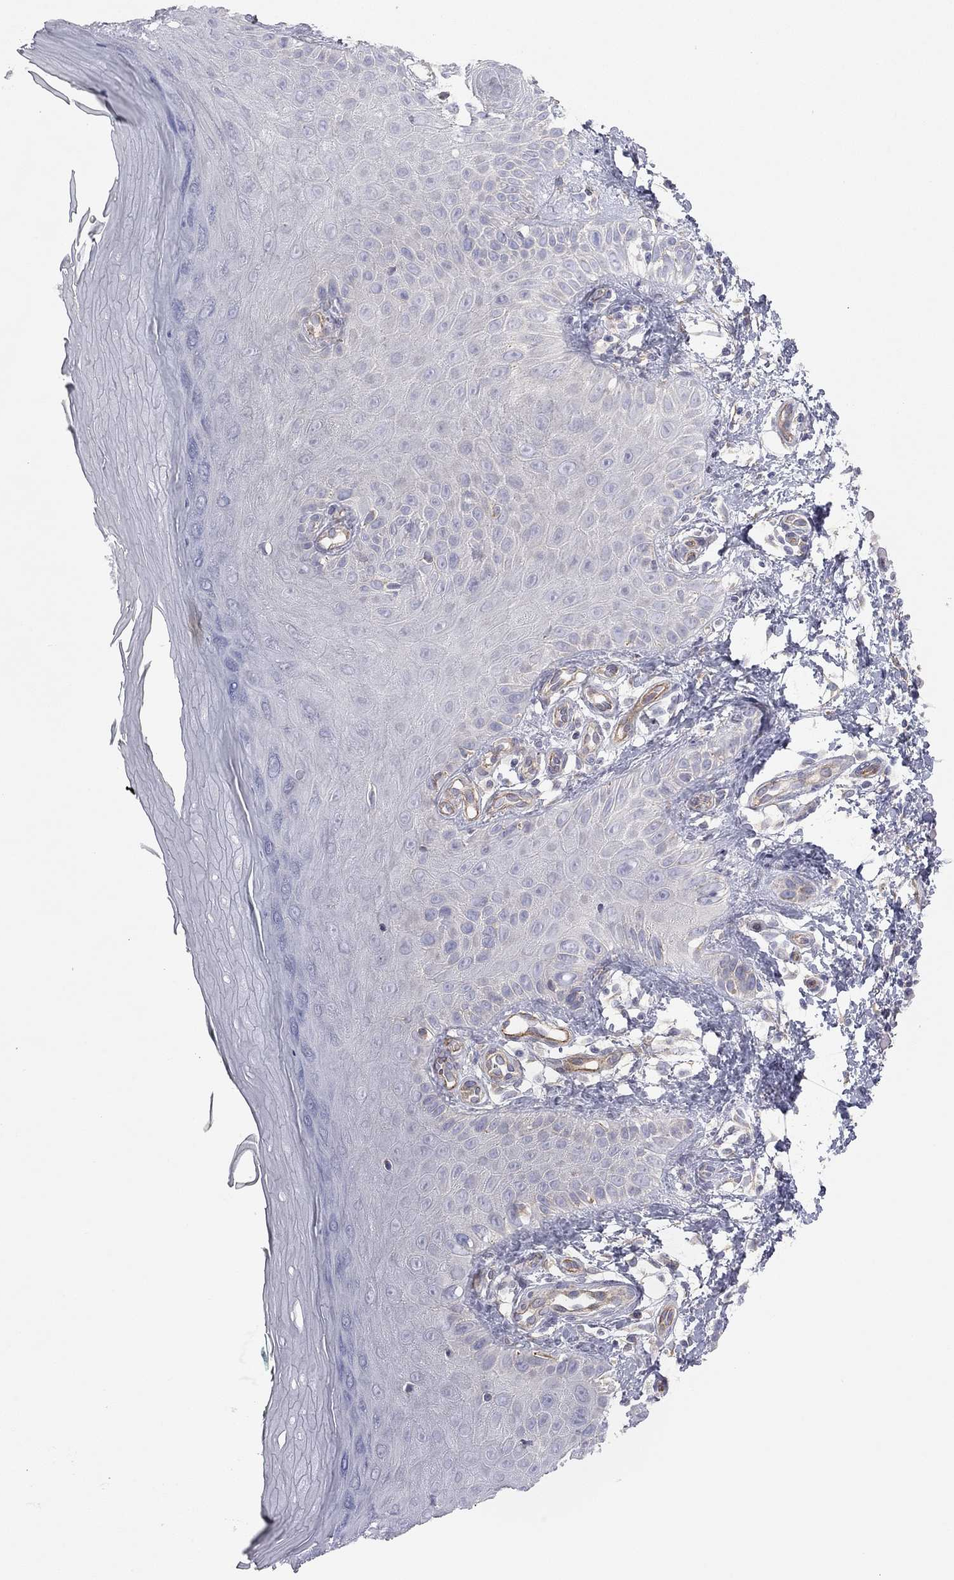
{"staining": {"intensity": "negative", "quantity": "none", "location": "none"}, "tissue": "skin", "cell_type": "Fibroblasts", "image_type": "normal", "snomed": [{"axis": "morphology", "description": "Normal tissue, NOS"}, {"axis": "morphology", "description": "Inflammation, NOS"}, {"axis": "morphology", "description": "Fibrosis, NOS"}, {"axis": "topography", "description": "Skin"}], "caption": "There is no significant expression in fibroblasts of skin. (DAB immunohistochemistry with hematoxylin counter stain).", "gene": "GPRC5B", "patient": {"sex": "male", "age": 71}}